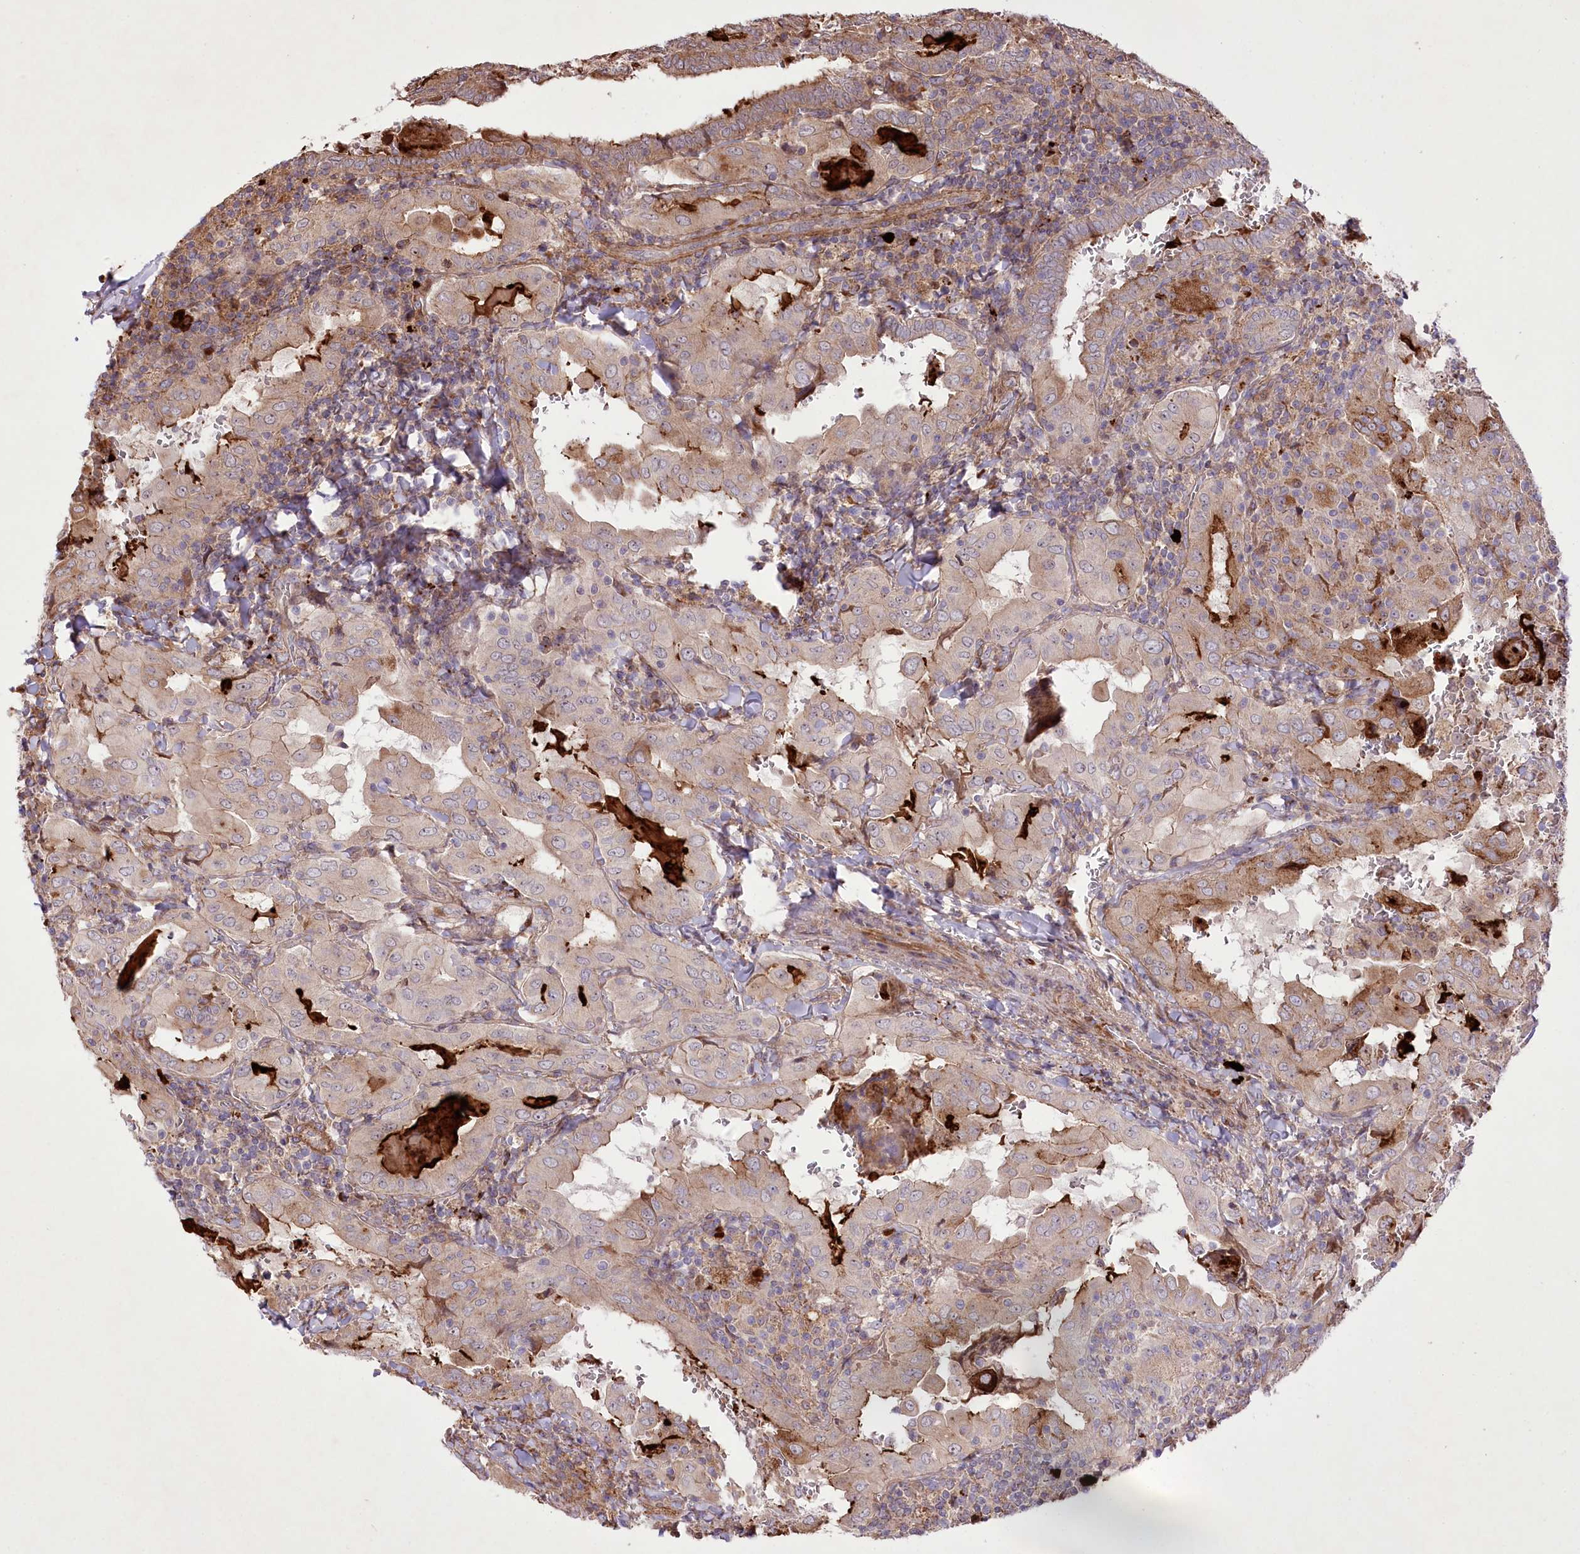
{"staining": {"intensity": "weak", "quantity": "25%-75%", "location": "cytoplasmic/membranous"}, "tissue": "thyroid cancer", "cell_type": "Tumor cells", "image_type": "cancer", "snomed": [{"axis": "morphology", "description": "Papillary adenocarcinoma, NOS"}, {"axis": "topography", "description": "Thyroid gland"}], "caption": "High-magnification brightfield microscopy of thyroid papillary adenocarcinoma stained with DAB (brown) and counterstained with hematoxylin (blue). tumor cells exhibit weak cytoplasmic/membranous positivity is seen in about25%-75% of cells.", "gene": "RNF24", "patient": {"sex": "female", "age": 72}}